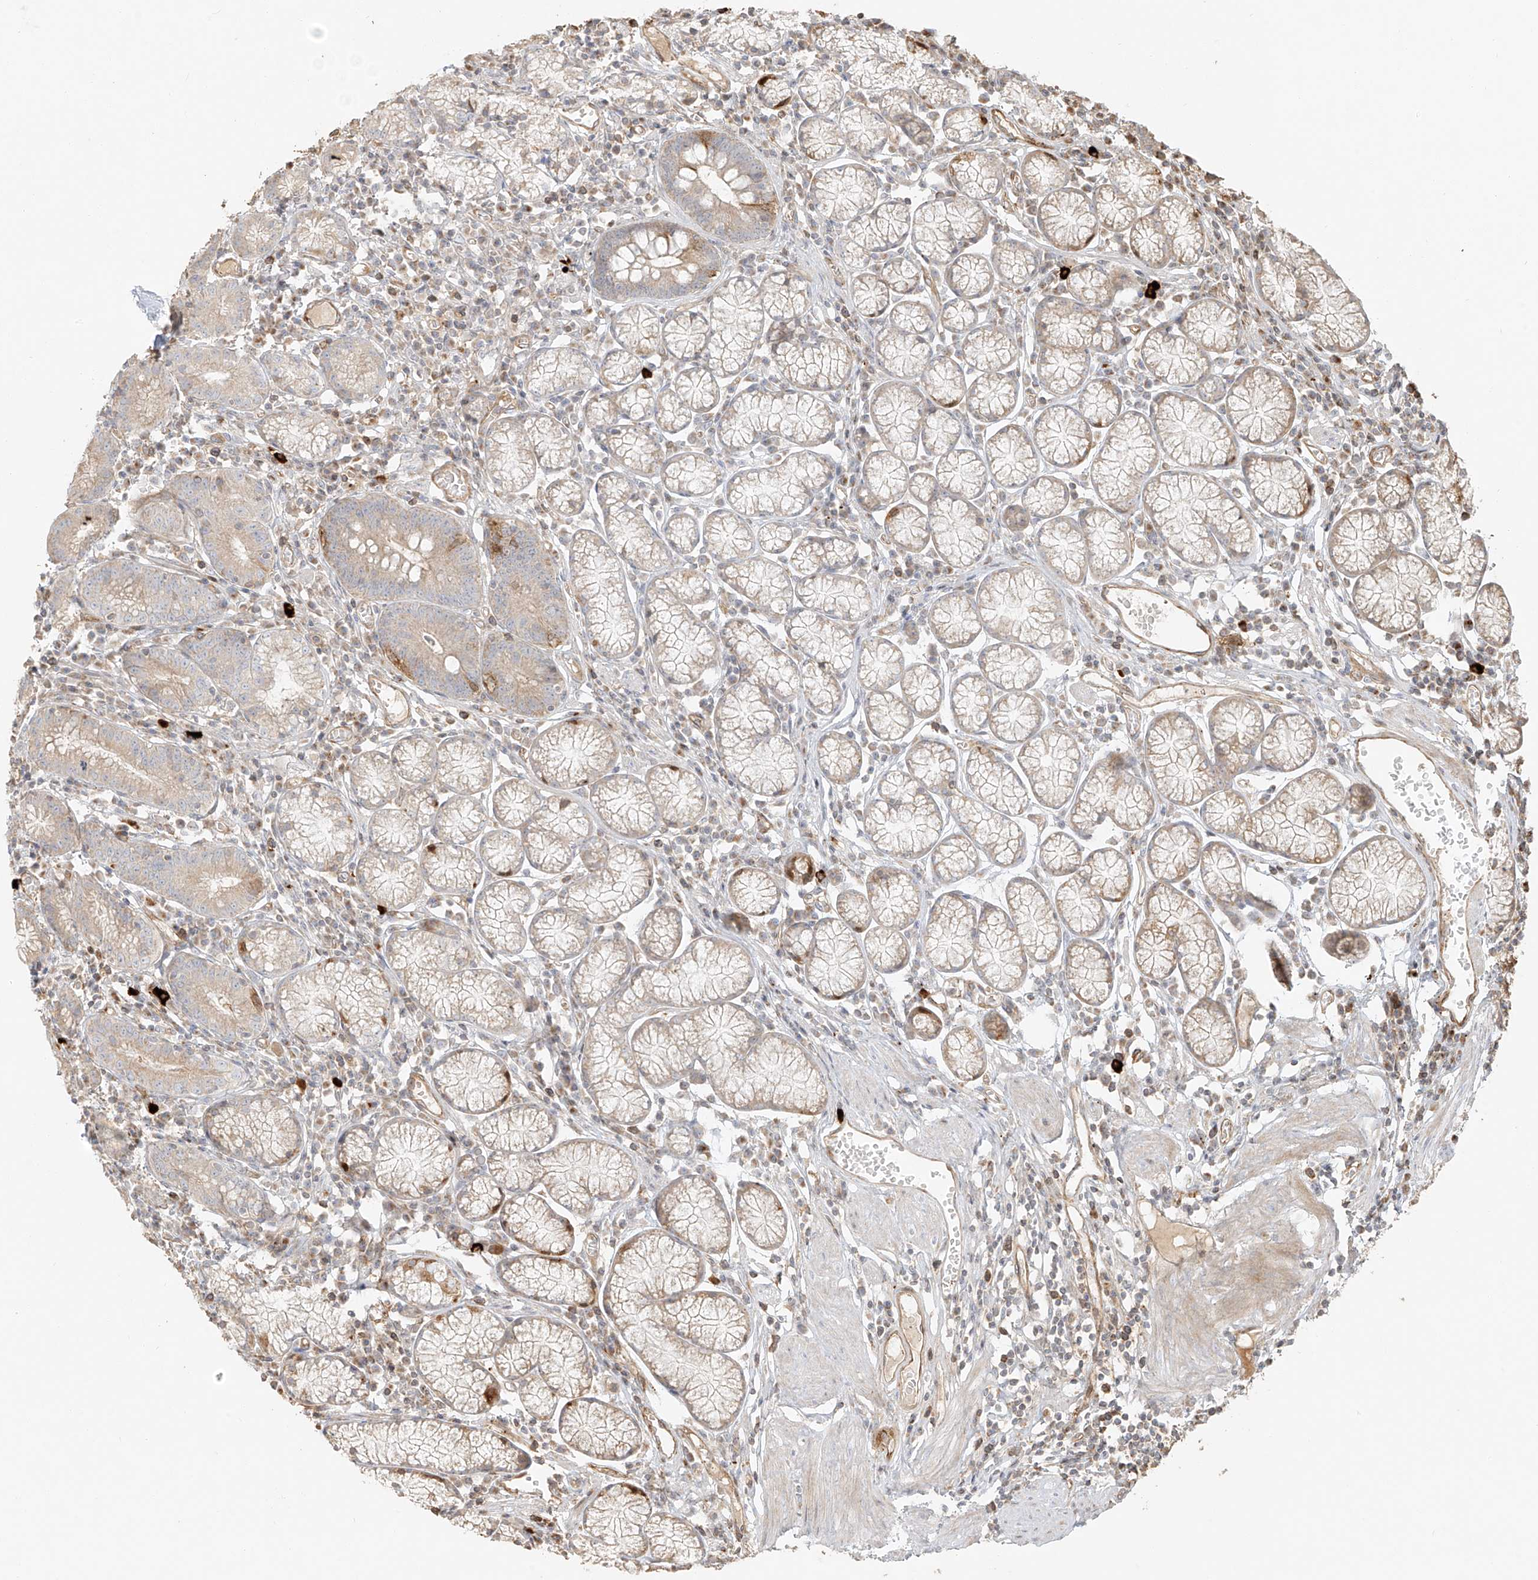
{"staining": {"intensity": "moderate", "quantity": "<25%", "location": "cytoplasmic/membranous"}, "tissue": "stomach", "cell_type": "Glandular cells", "image_type": "normal", "snomed": [{"axis": "morphology", "description": "Normal tissue, NOS"}, {"axis": "topography", "description": "Stomach"}], "caption": "Approximately <25% of glandular cells in benign human stomach demonstrate moderate cytoplasmic/membranous protein staining as visualized by brown immunohistochemical staining.", "gene": "MIPEP", "patient": {"sex": "male", "age": 55}}